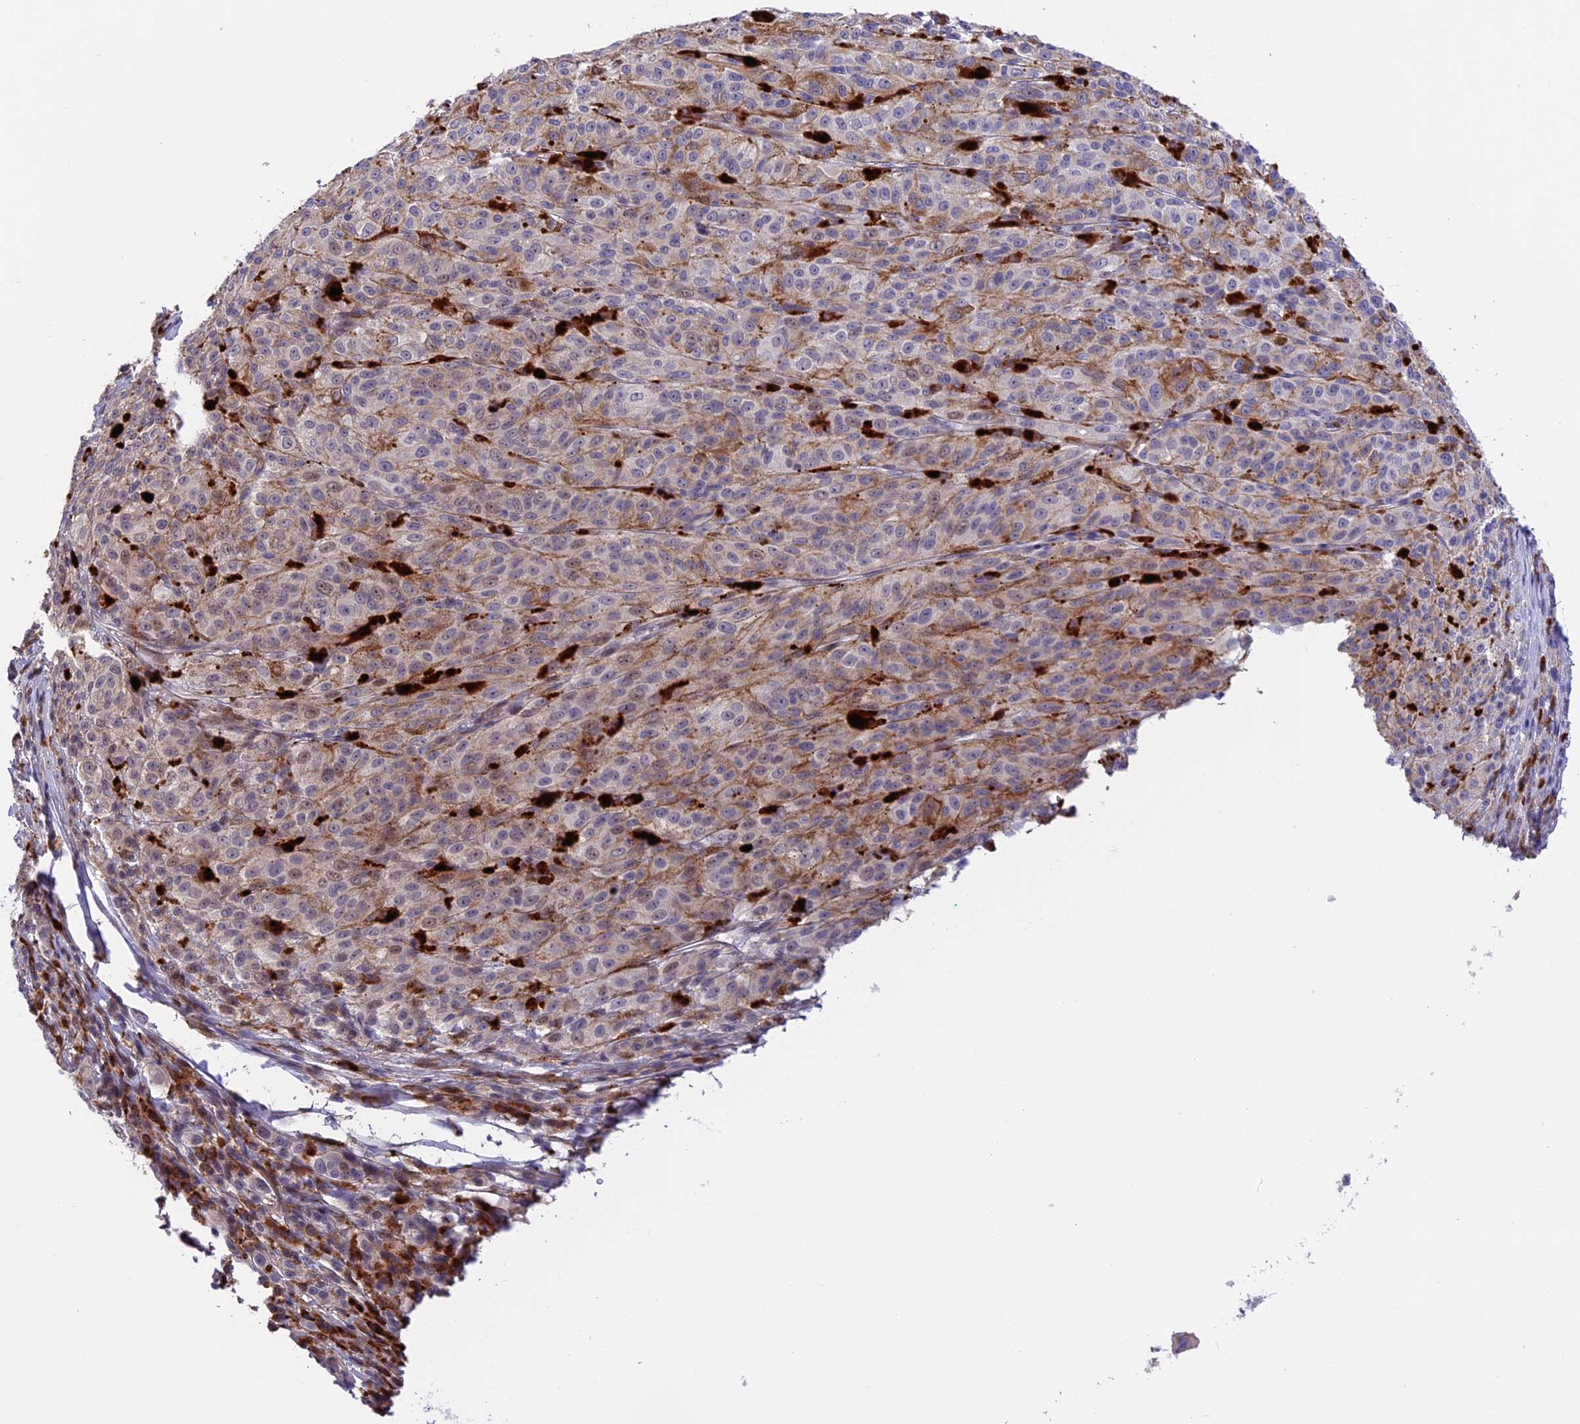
{"staining": {"intensity": "negative", "quantity": "none", "location": "none"}, "tissue": "melanoma", "cell_type": "Tumor cells", "image_type": "cancer", "snomed": [{"axis": "morphology", "description": "Malignant melanoma, NOS"}, {"axis": "topography", "description": "Skin"}], "caption": "High power microscopy image of an immunohistochemistry histopathology image of malignant melanoma, revealing no significant staining in tumor cells. Brightfield microscopy of immunohistochemistry (IHC) stained with DAB (3,3'-diaminobenzidine) (brown) and hematoxylin (blue), captured at high magnification.", "gene": "FBXO45", "patient": {"sex": "female", "age": 52}}